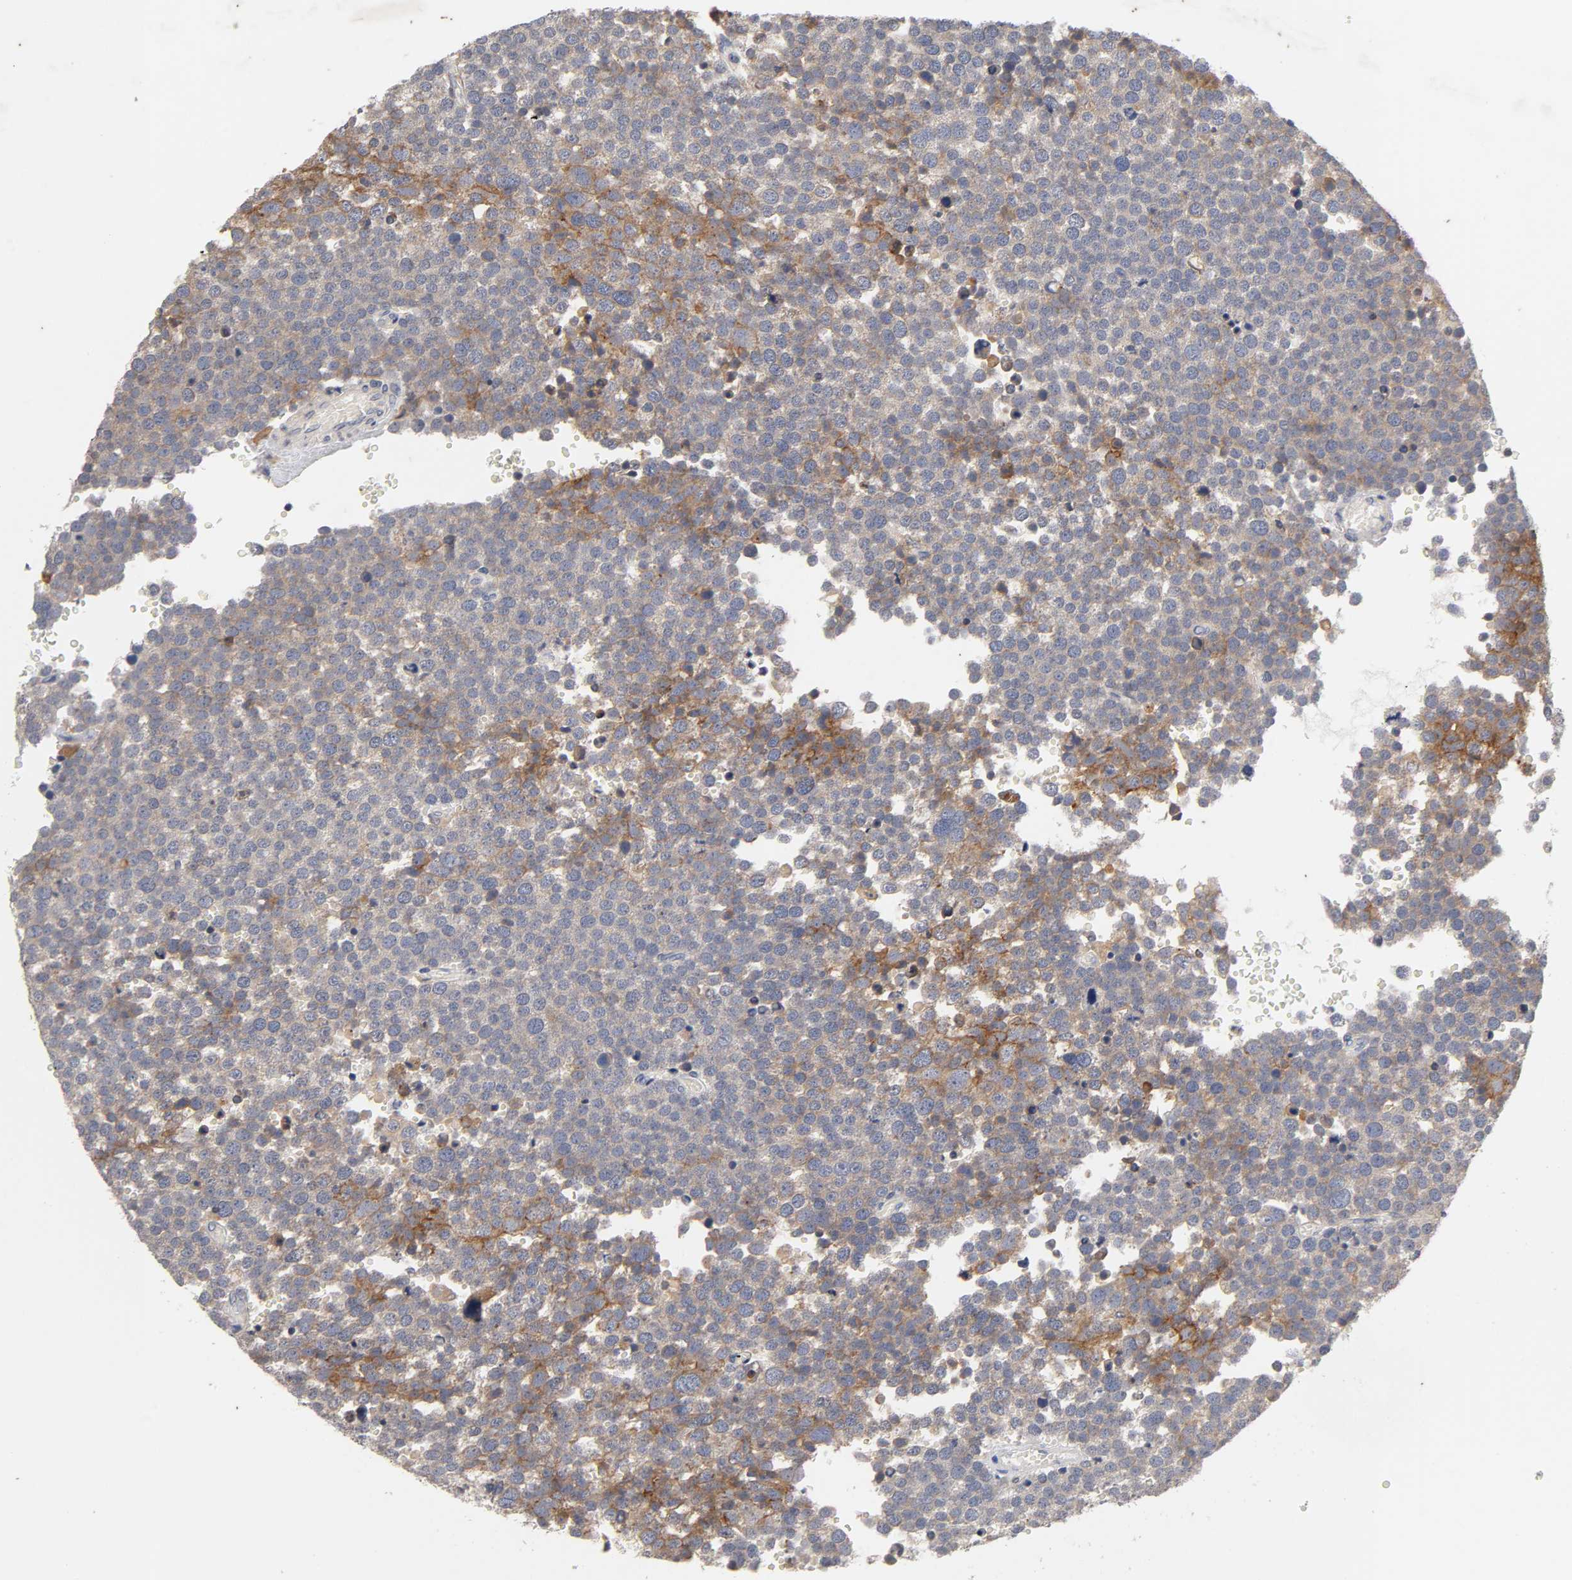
{"staining": {"intensity": "moderate", "quantity": "25%-75%", "location": "cytoplasmic/membranous"}, "tissue": "testis cancer", "cell_type": "Tumor cells", "image_type": "cancer", "snomed": [{"axis": "morphology", "description": "Seminoma, NOS"}, {"axis": "topography", "description": "Testis"}], "caption": "Testis cancer (seminoma) was stained to show a protein in brown. There is medium levels of moderate cytoplasmic/membranous staining in about 25%-75% of tumor cells.", "gene": "CXADR", "patient": {"sex": "male", "age": 71}}